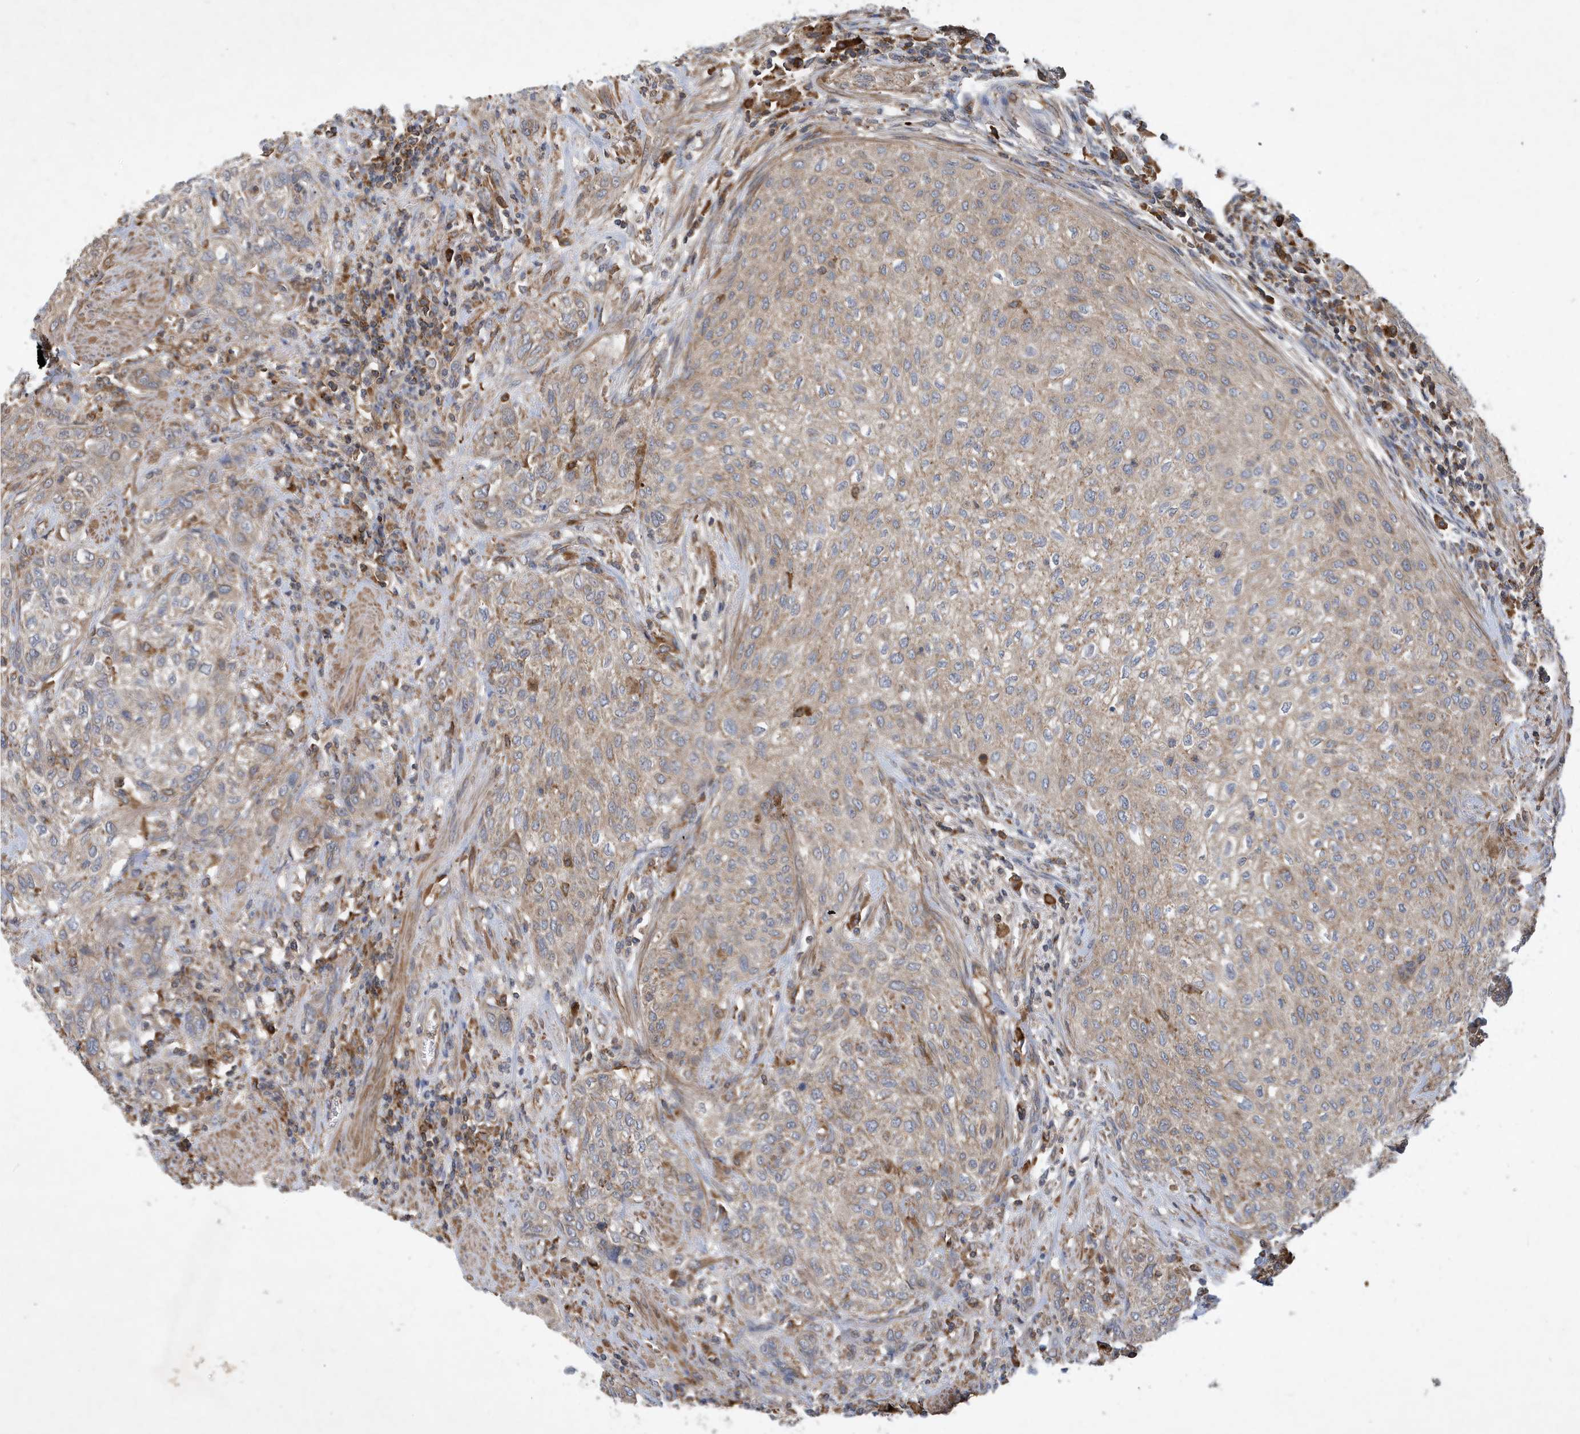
{"staining": {"intensity": "weak", "quantity": ">75%", "location": "cytoplasmic/membranous"}, "tissue": "urothelial cancer", "cell_type": "Tumor cells", "image_type": "cancer", "snomed": [{"axis": "morphology", "description": "Urothelial carcinoma, High grade"}, {"axis": "topography", "description": "Urinary bladder"}], "caption": "Immunohistochemistry (DAB) staining of human high-grade urothelial carcinoma displays weak cytoplasmic/membranous protein expression in about >75% of tumor cells.", "gene": "STK19", "patient": {"sex": "male", "age": 35}}